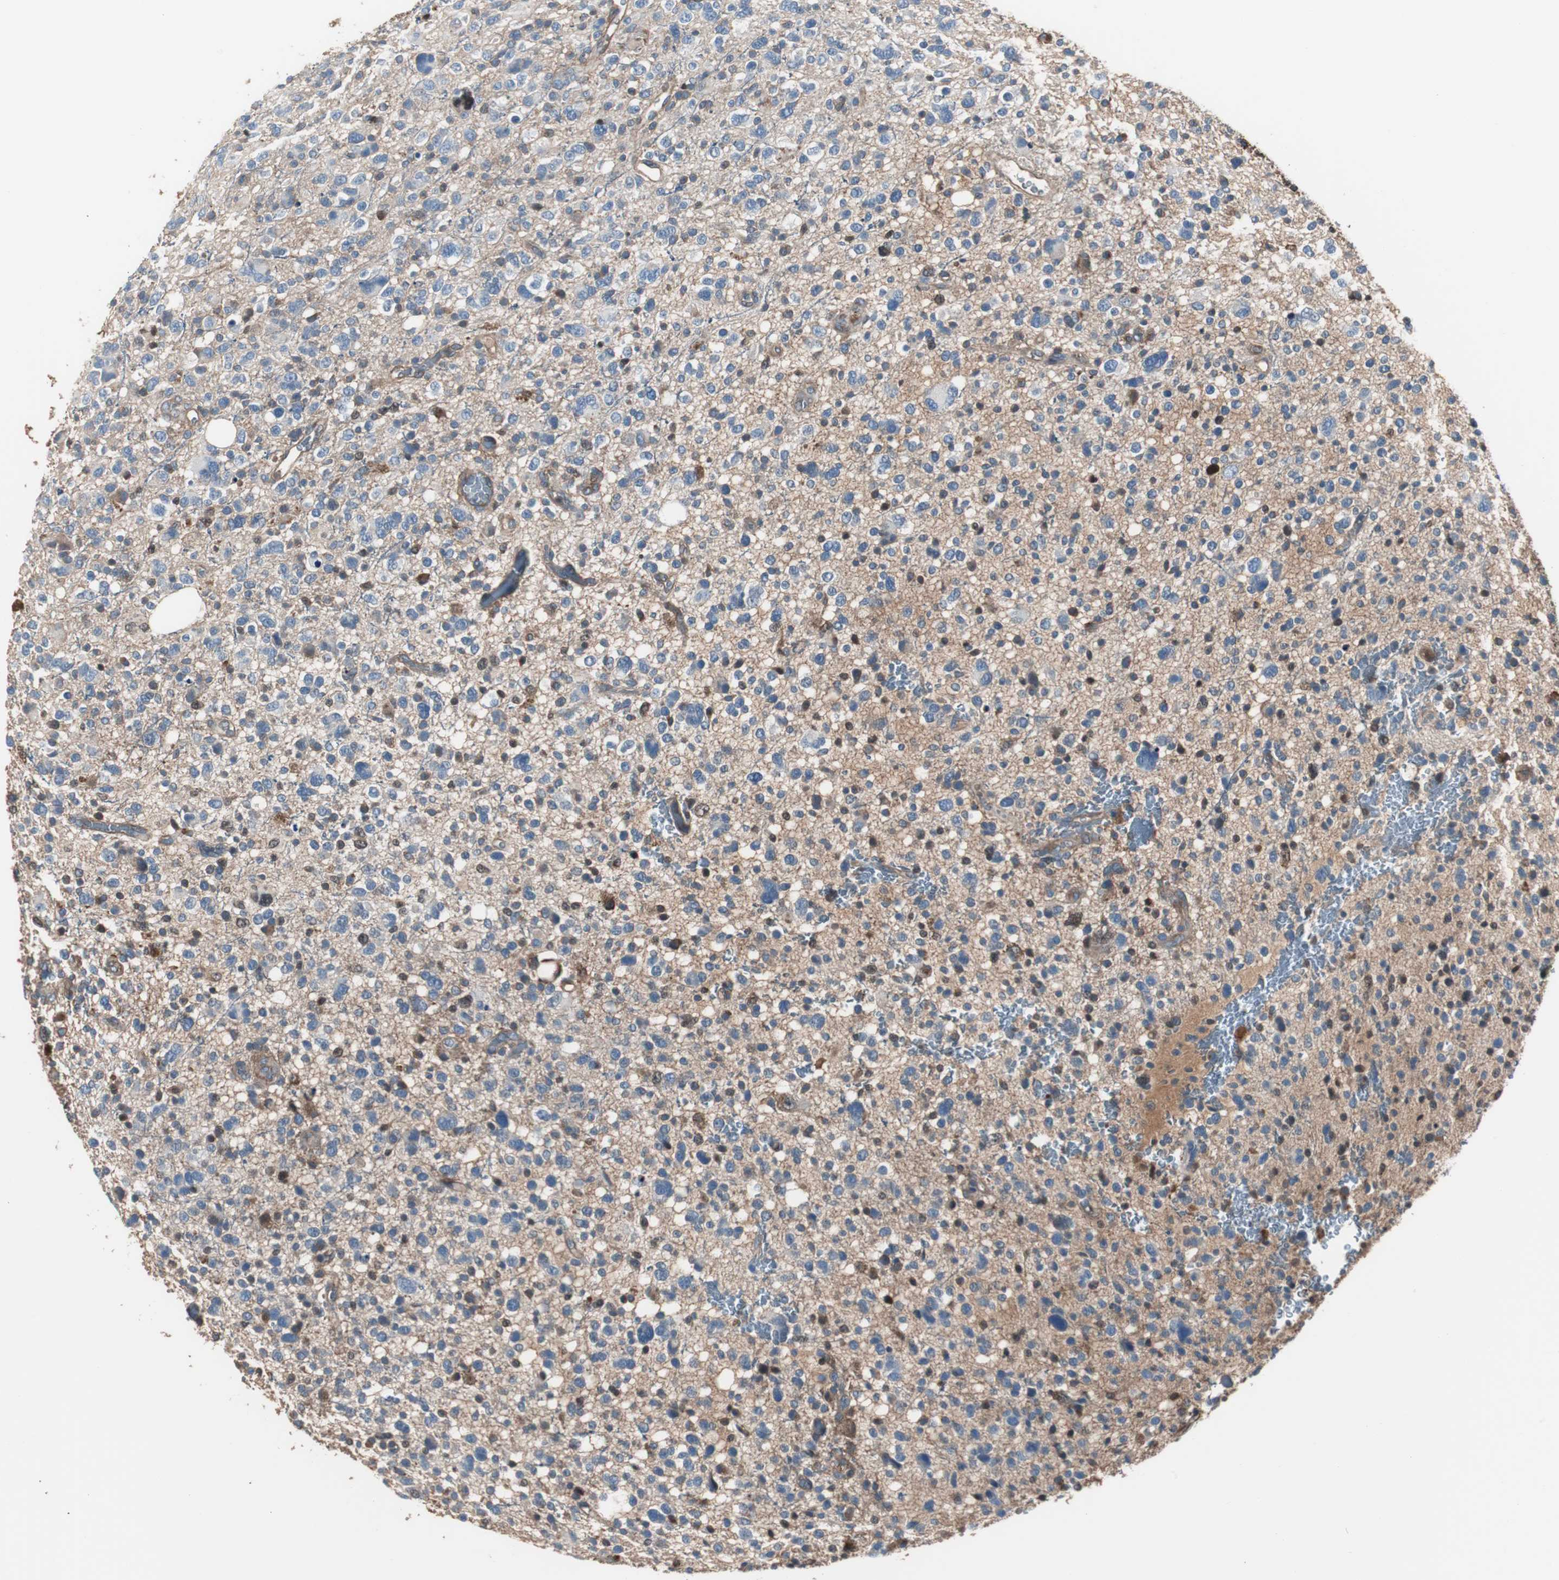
{"staining": {"intensity": "moderate", "quantity": "<25%", "location": "cytoplasmic/membranous"}, "tissue": "glioma", "cell_type": "Tumor cells", "image_type": "cancer", "snomed": [{"axis": "morphology", "description": "Glioma, malignant, High grade"}, {"axis": "topography", "description": "Brain"}], "caption": "Malignant high-grade glioma stained with a protein marker shows moderate staining in tumor cells.", "gene": "B2M", "patient": {"sex": "male", "age": 48}}